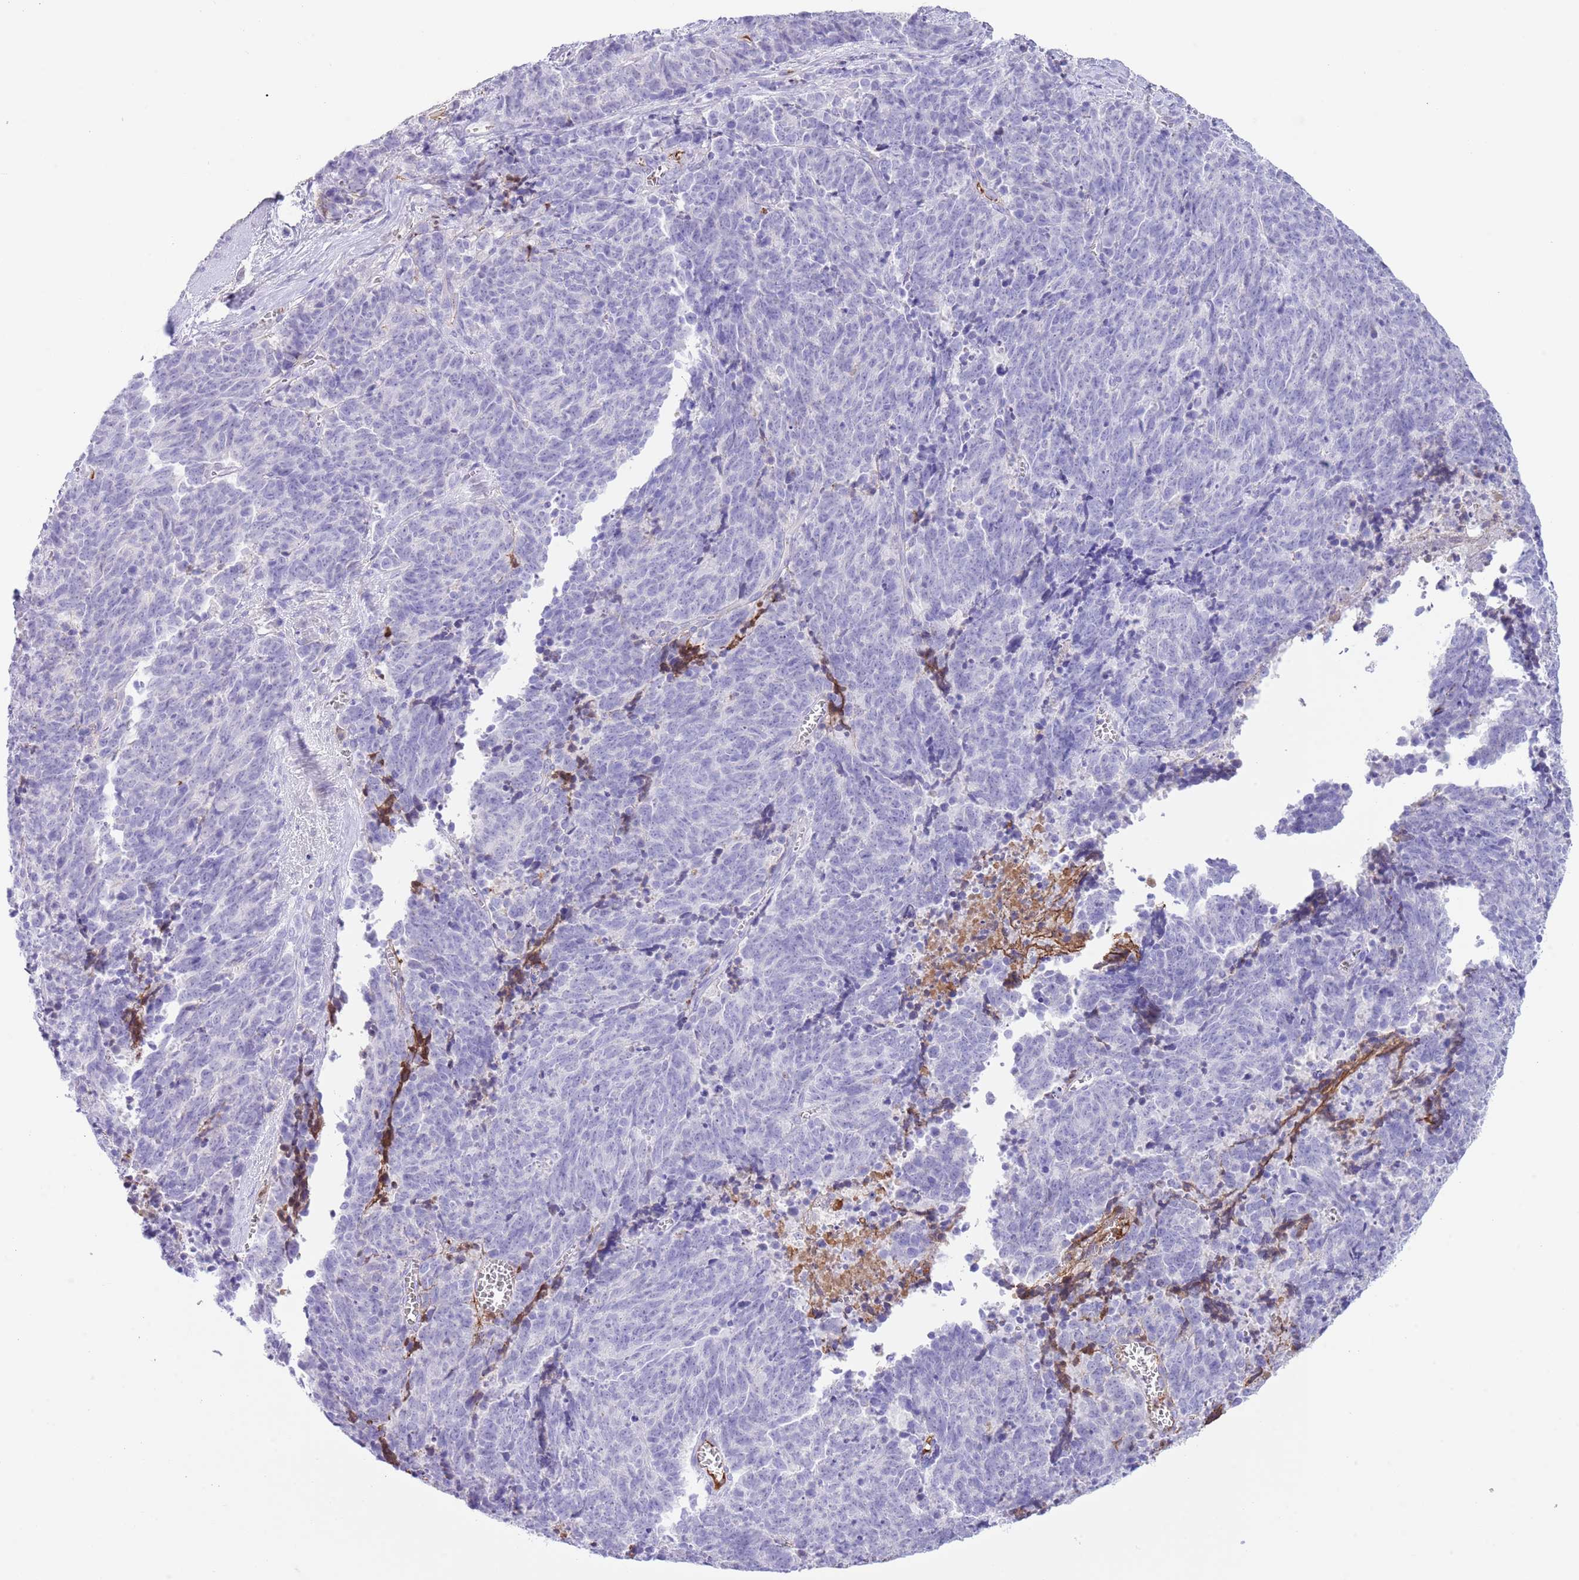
{"staining": {"intensity": "negative", "quantity": "none", "location": "none"}, "tissue": "cervical cancer", "cell_type": "Tumor cells", "image_type": "cancer", "snomed": [{"axis": "morphology", "description": "Squamous cell carcinoma, NOS"}, {"axis": "topography", "description": "Cervix"}], "caption": "Immunohistochemical staining of cervical squamous cell carcinoma shows no significant expression in tumor cells.", "gene": "IGF1", "patient": {"sex": "female", "age": 29}}